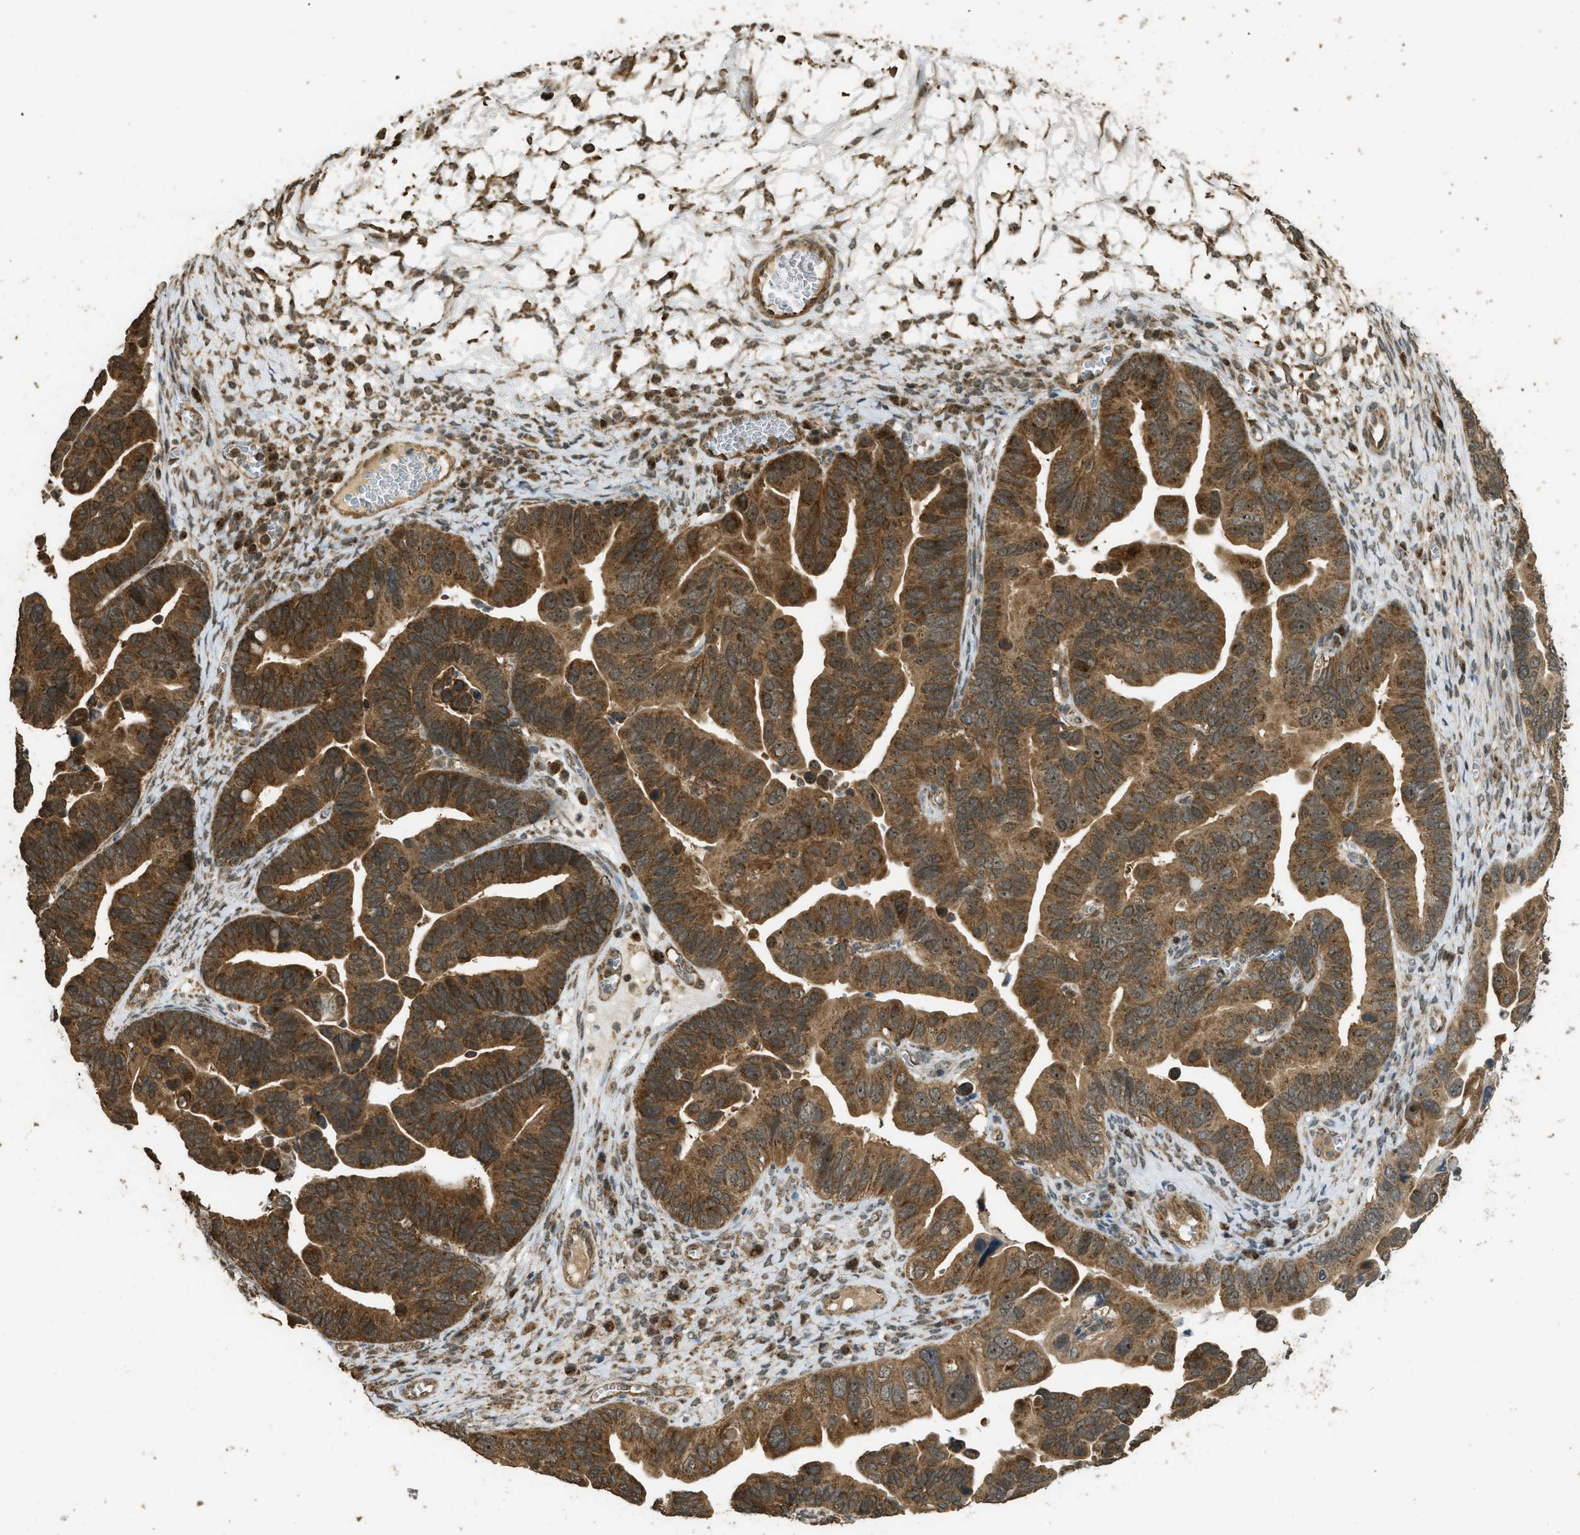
{"staining": {"intensity": "moderate", "quantity": ">75%", "location": "cytoplasmic/membranous,nuclear"}, "tissue": "ovarian cancer", "cell_type": "Tumor cells", "image_type": "cancer", "snomed": [{"axis": "morphology", "description": "Cystadenocarcinoma, serous, NOS"}, {"axis": "topography", "description": "Ovary"}], "caption": "Ovarian cancer stained with immunohistochemistry (IHC) shows moderate cytoplasmic/membranous and nuclear positivity in about >75% of tumor cells.", "gene": "CTPS1", "patient": {"sex": "female", "age": 56}}